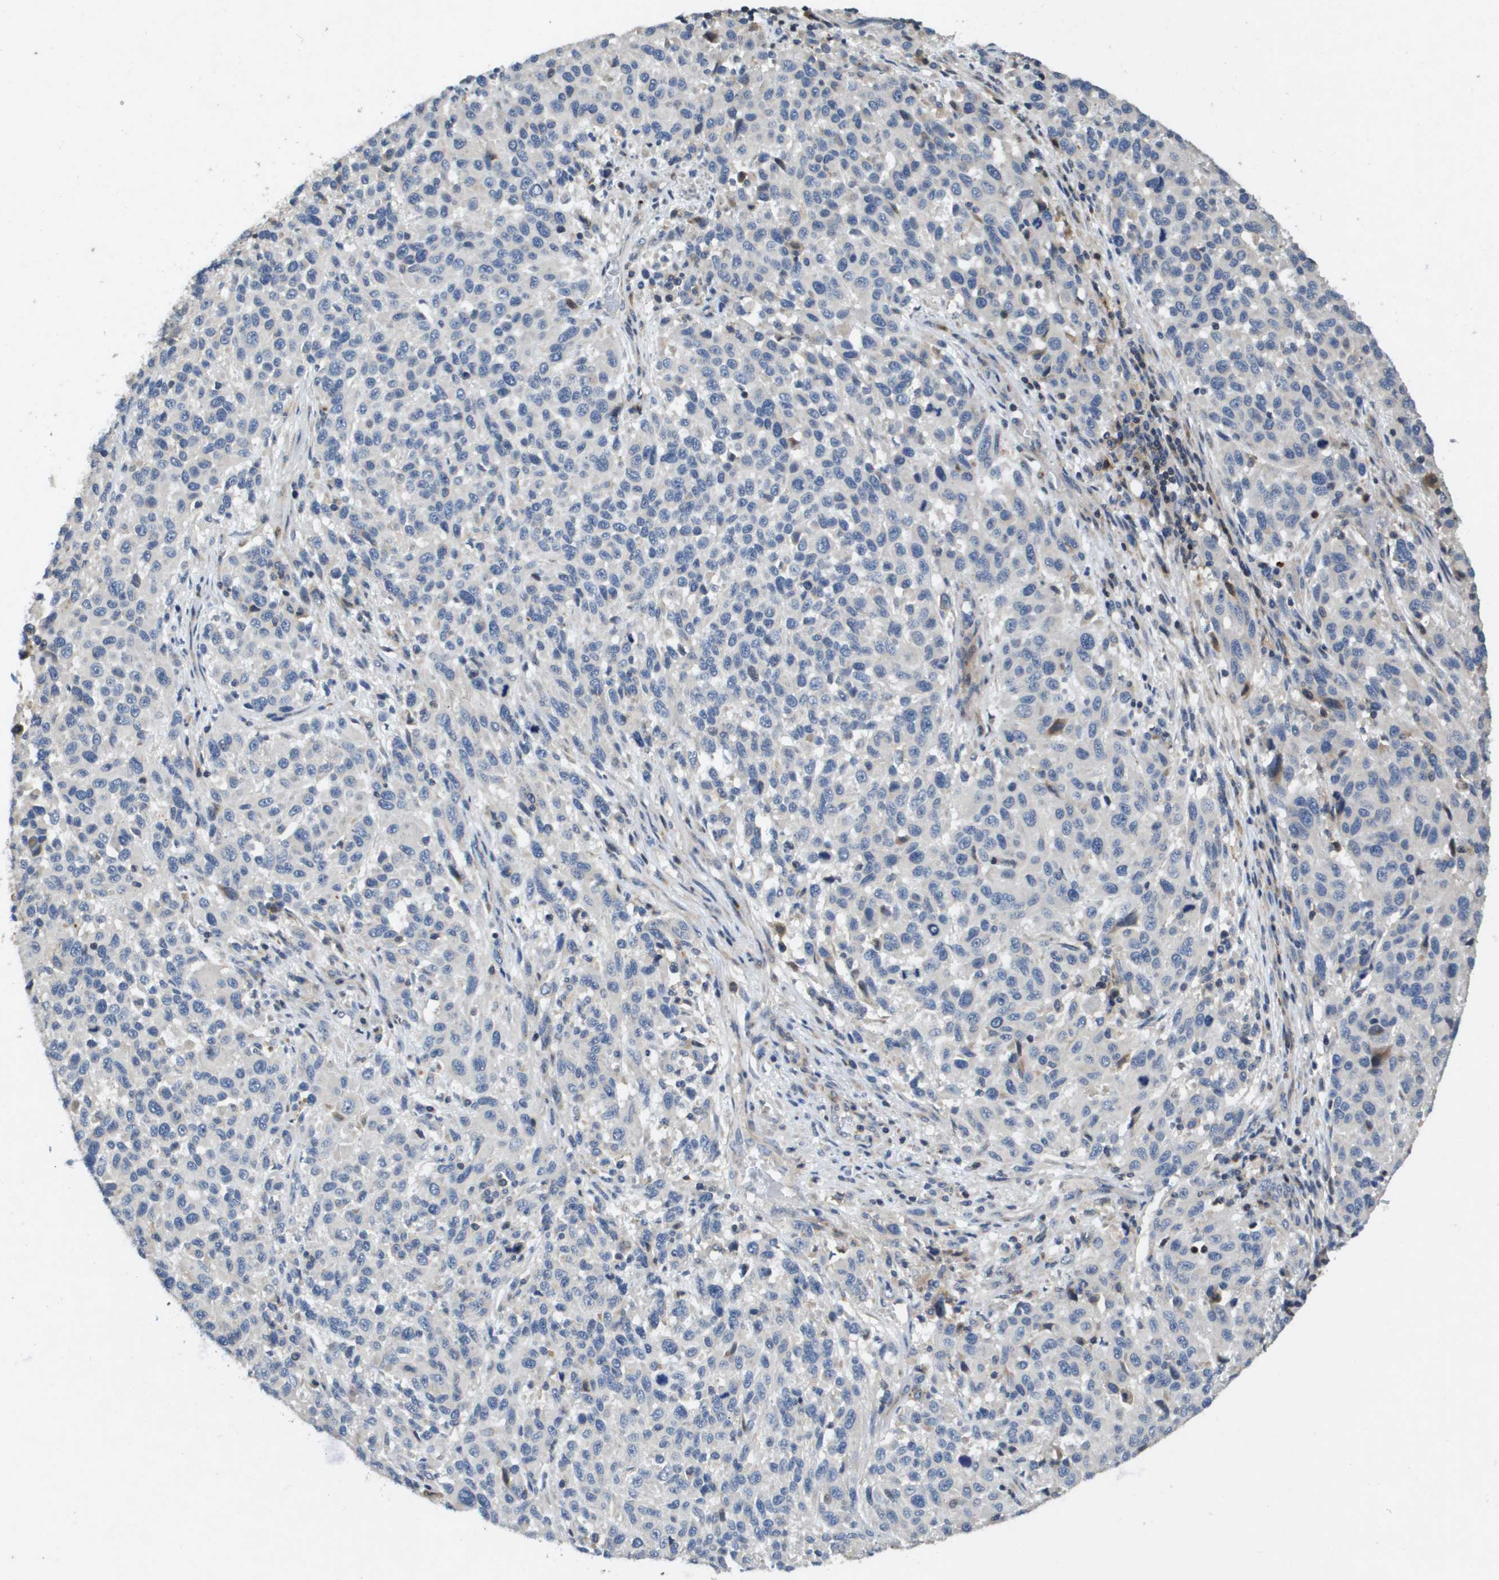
{"staining": {"intensity": "negative", "quantity": "none", "location": "none"}, "tissue": "melanoma", "cell_type": "Tumor cells", "image_type": "cancer", "snomed": [{"axis": "morphology", "description": "Malignant melanoma, Metastatic site"}, {"axis": "topography", "description": "Lymph node"}], "caption": "Immunohistochemical staining of melanoma demonstrates no significant staining in tumor cells.", "gene": "SCN4B", "patient": {"sex": "male", "age": 61}}